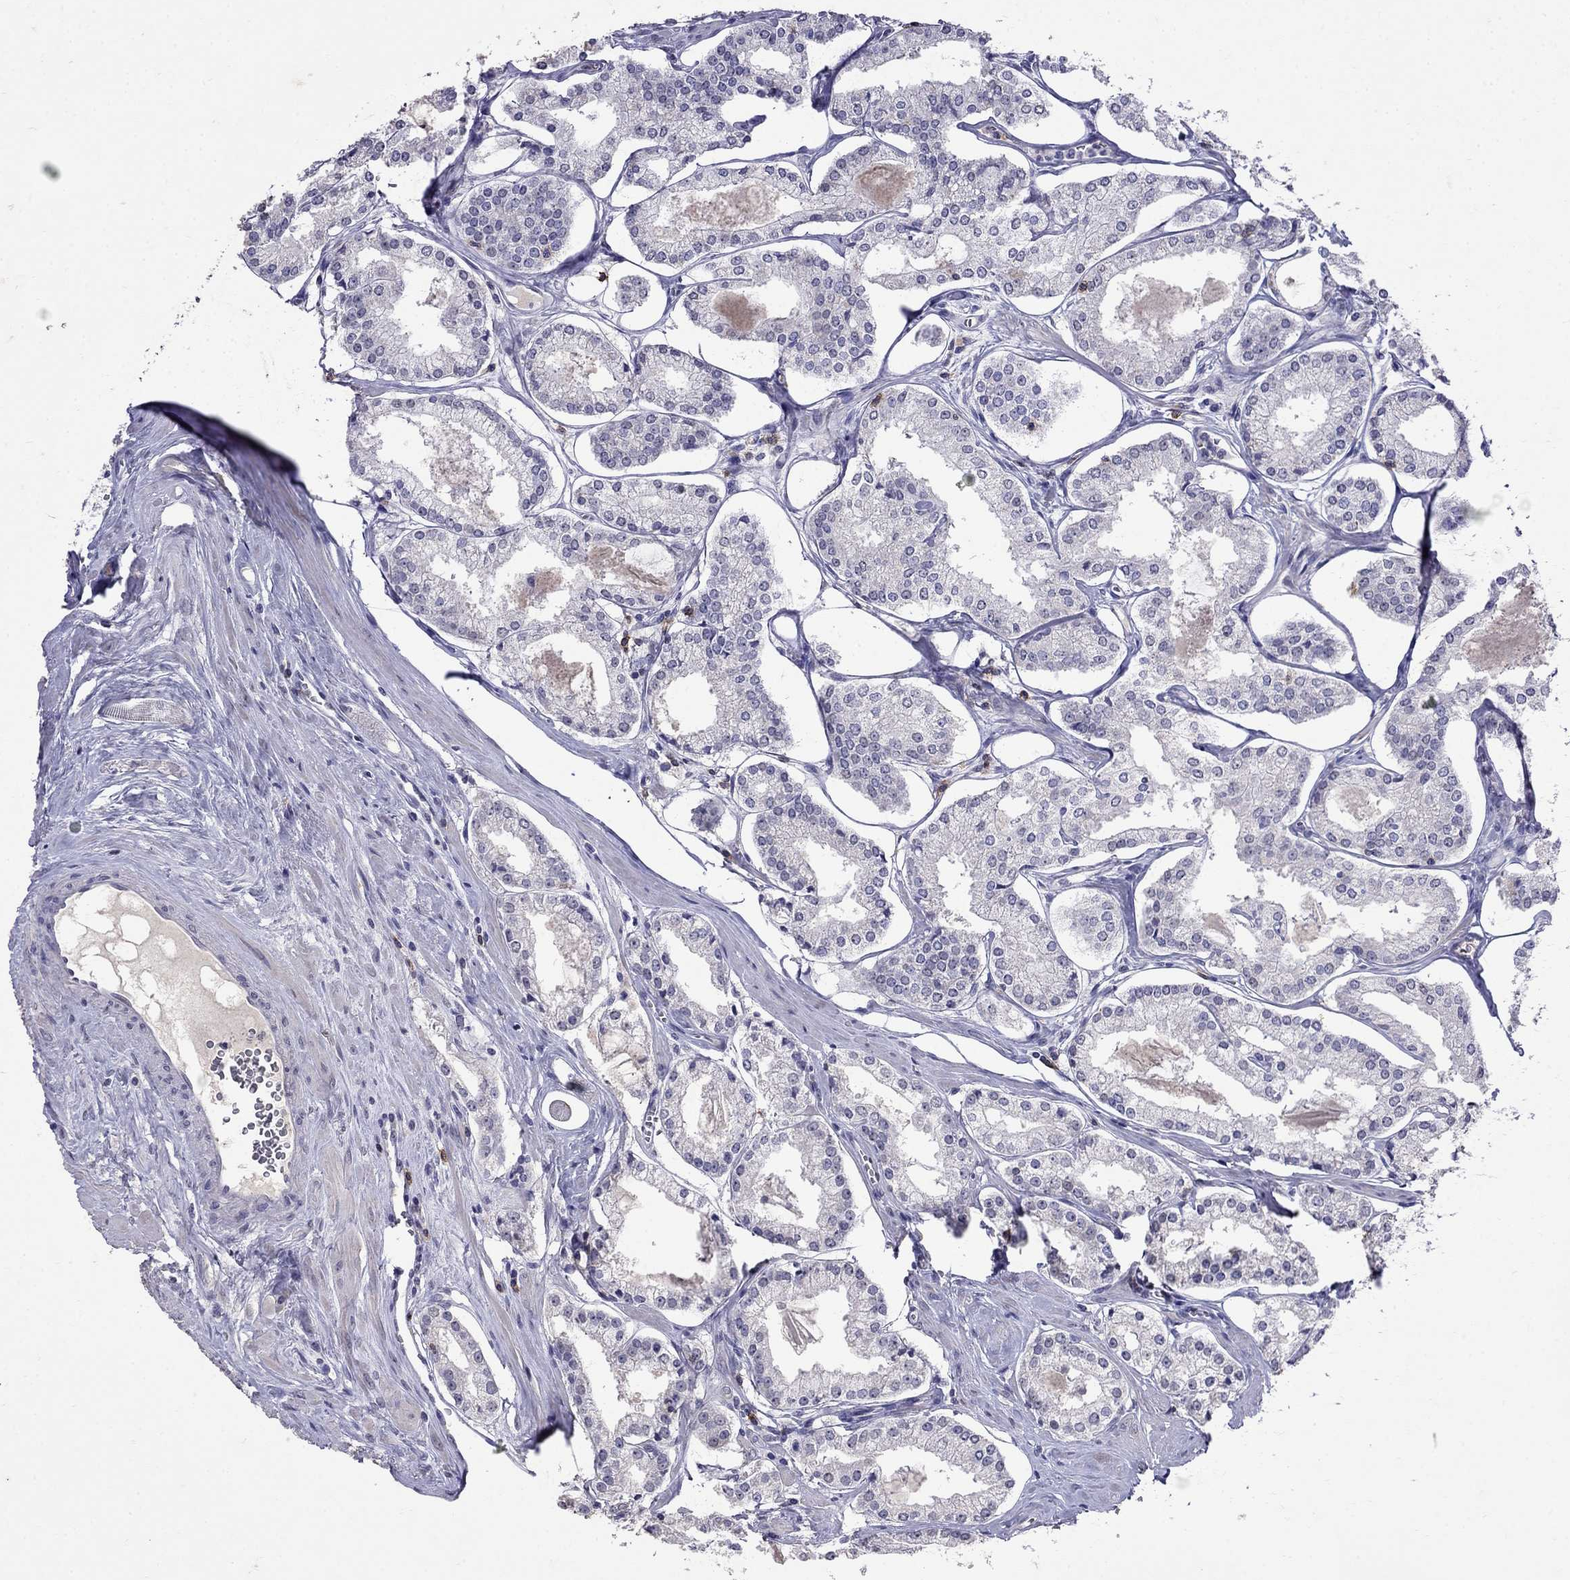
{"staining": {"intensity": "negative", "quantity": "none", "location": "none"}, "tissue": "prostate cancer", "cell_type": "Tumor cells", "image_type": "cancer", "snomed": [{"axis": "morphology", "description": "Adenocarcinoma, NOS"}, {"axis": "topography", "description": "Prostate"}], "caption": "Immunohistochemistry (IHC) of prostate cancer (adenocarcinoma) displays no expression in tumor cells.", "gene": "CD8B", "patient": {"sex": "male", "age": 72}}